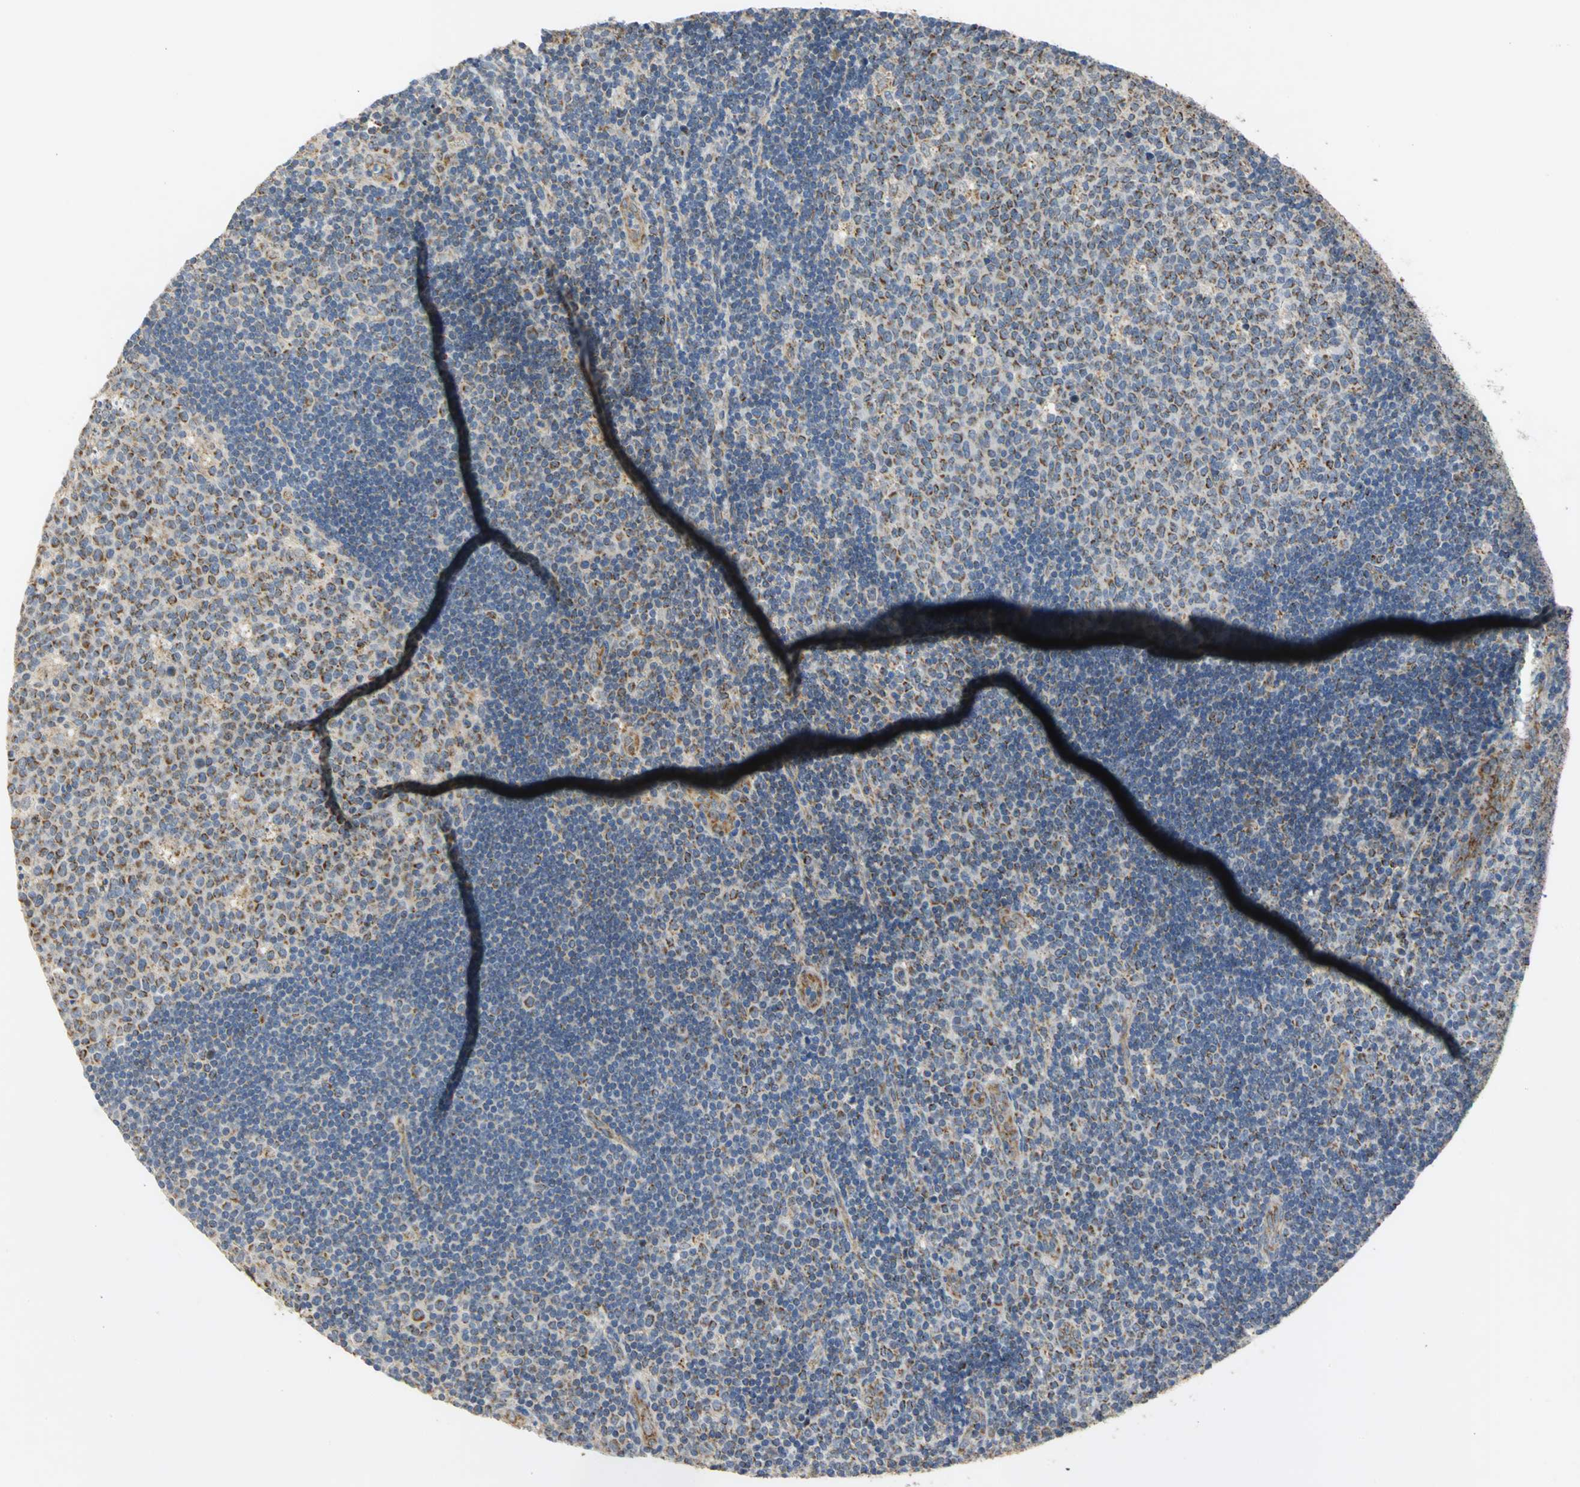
{"staining": {"intensity": "strong", "quantity": ">75%", "location": "cytoplasmic/membranous"}, "tissue": "lymph node", "cell_type": "Germinal center cells", "image_type": "normal", "snomed": [{"axis": "morphology", "description": "Normal tissue, NOS"}, {"axis": "topography", "description": "Lymph node"}, {"axis": "topography", "description": "Salivary gland"}], "caption": "IHC (DAB (3,3'-diaminobenzidine)) staining of benign lymph node shows strong cytoplasmic/membranous protein positivity in about >75% of germinal center cells. The staining was performed using DAB (3,3'-diaminobenzidine) to visualize the protein expression in brown, while the nuclei were stained in blue with hematoxylin (Magnification: 20x).", "gene": "NDUFB5", "patient": {"sex": "male", "age": 8}}